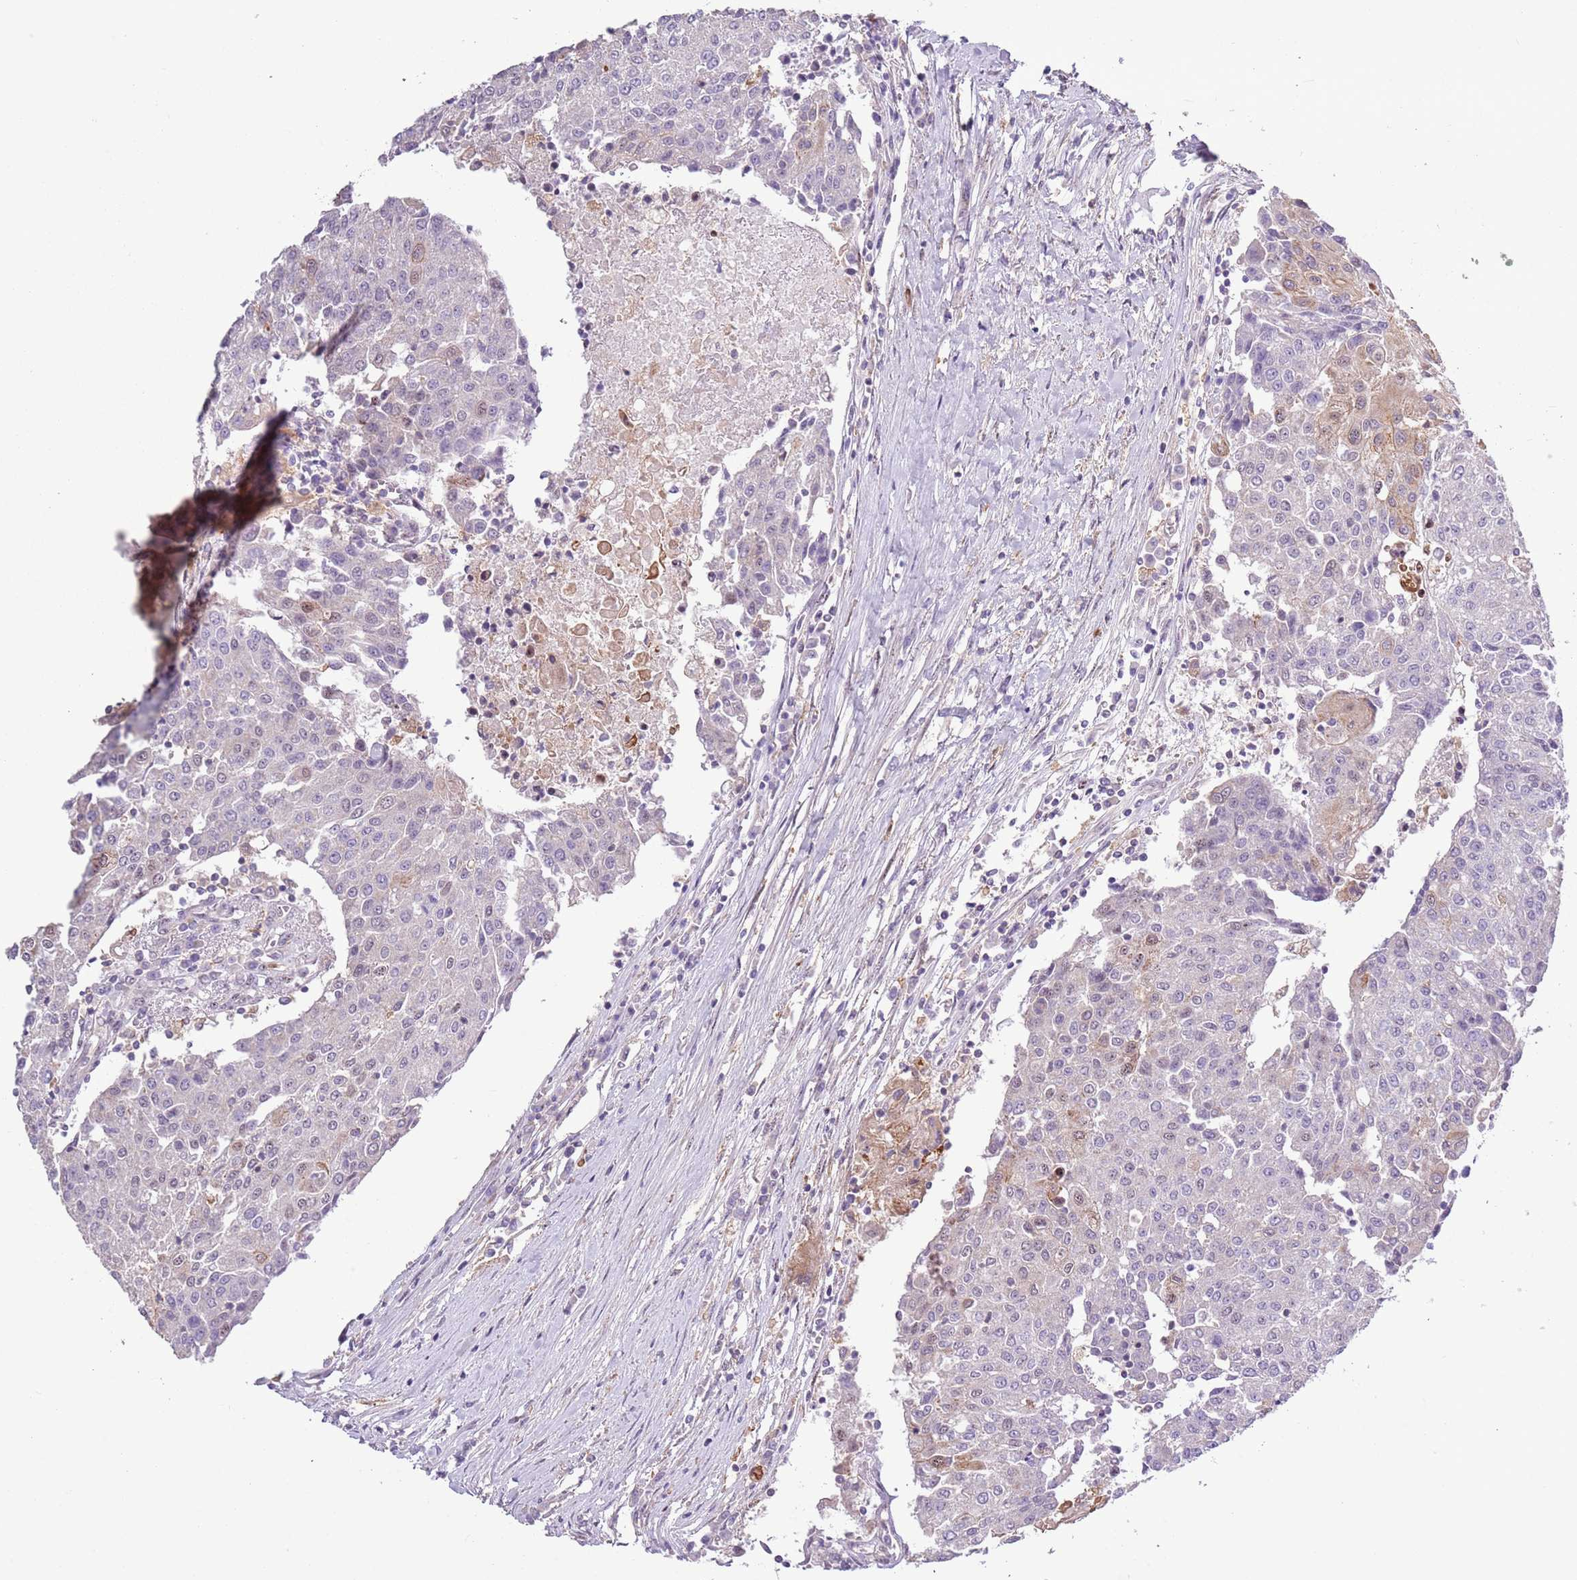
{"staining": {"intensity": "negative", "quantity": "none", "location": "none"}, "tissue": "urothelial cancer", "cell_type": "Tumor cells", "image_type": "cancer", "snomed": [{"axis": "morphology", "description": "Urothelial carcinoma, High grade"}, {"axis": "topography", "description": "Urinary bladder"}], "caption": "Immunohistochemistry (IHC) of human urothelial carcinoma (high-grade) demonstrates no expression in tumor cells. (Stains: DAB (3,3'-diaminobenzidine) immunohistochemistry (IHC) with hematoxylin counter stain, Microscopy: brightfield microscopy at high magnification).", "gene": "CAPN9", "patient": {"sex": "female", "age": 85}}